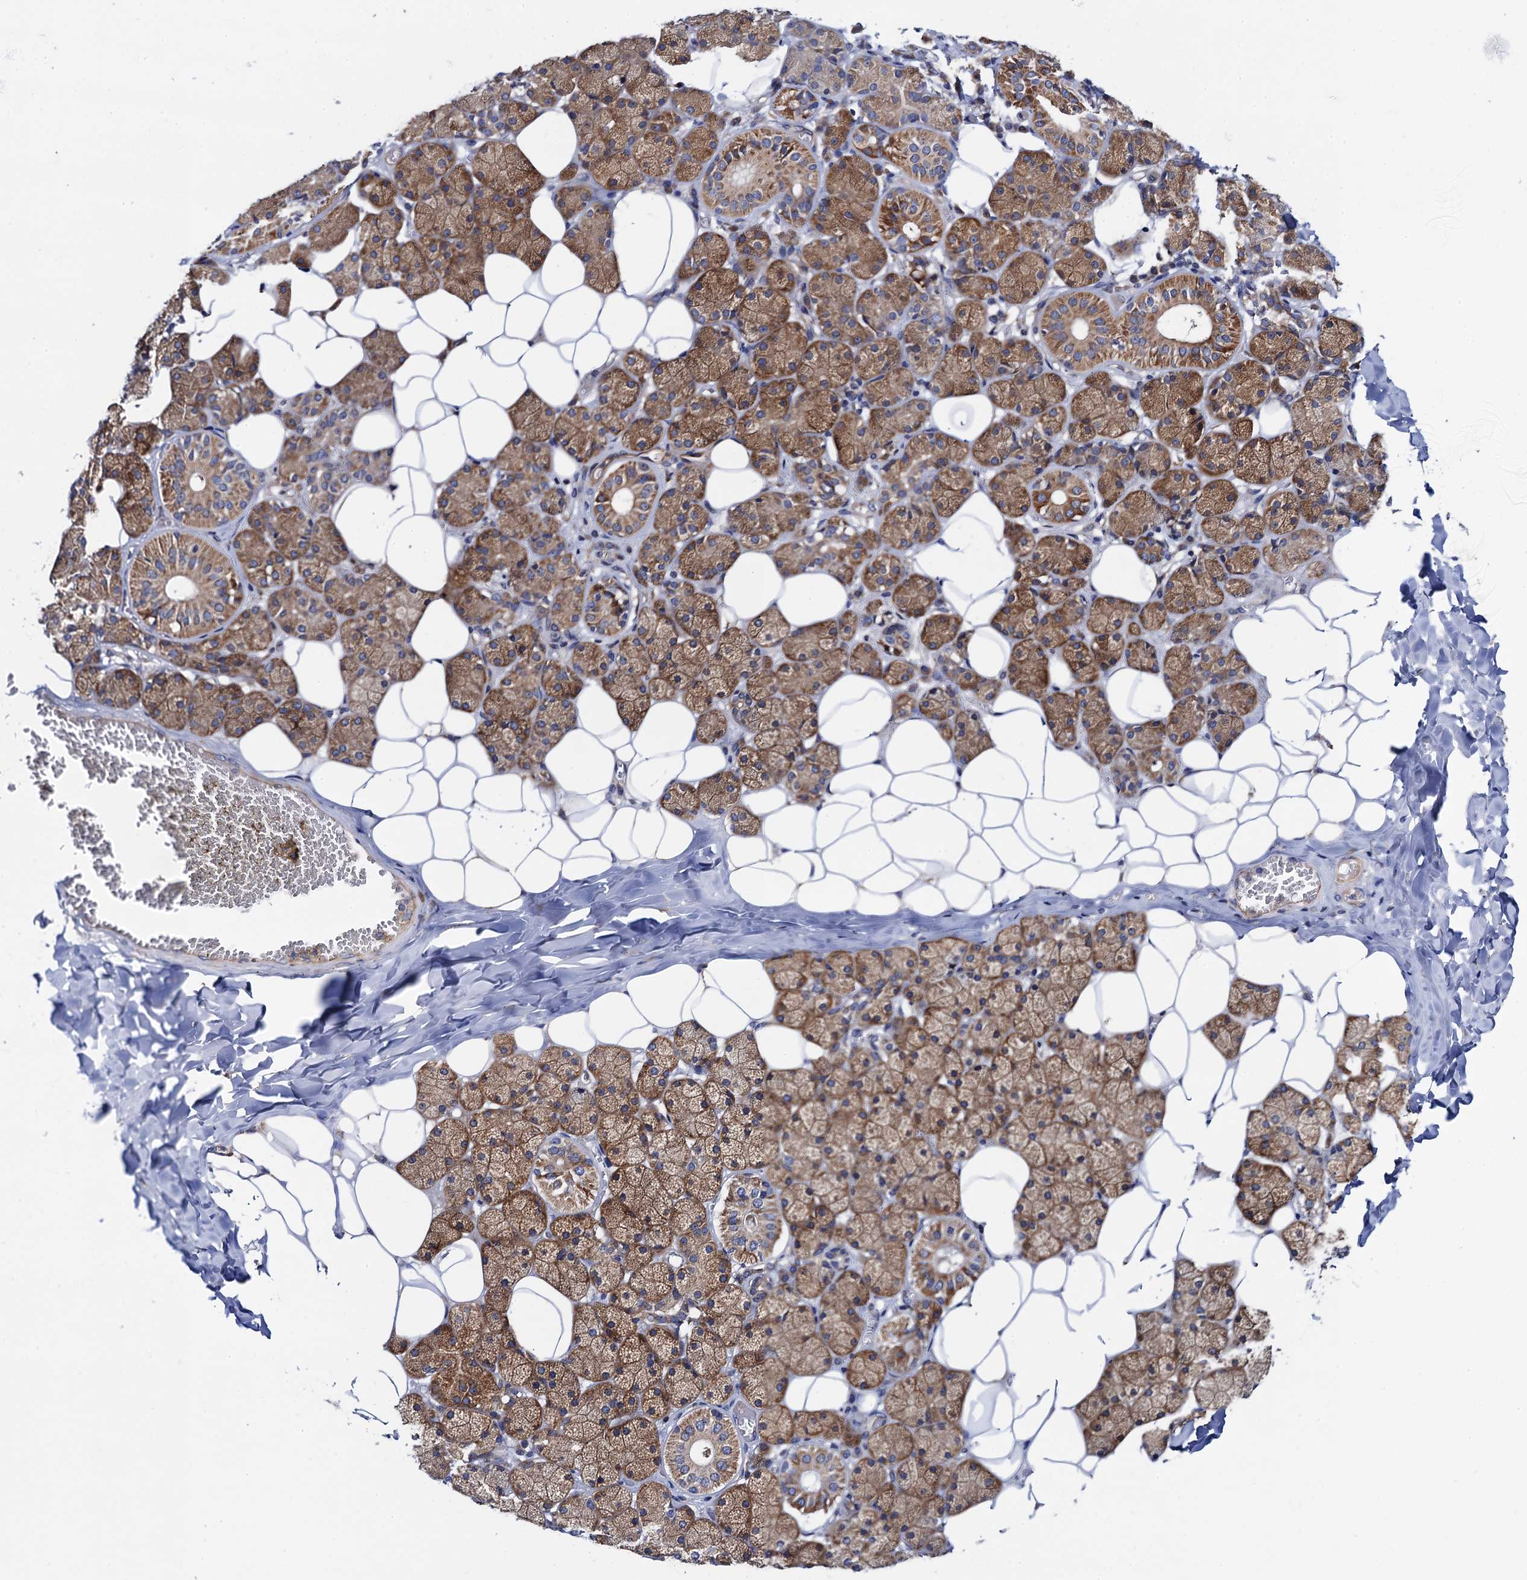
{"staining": {"intensity": "moderate", "quantity": ">75%", "location": "cytoplasmic/membranous"}, "tissue": "salivary gland", "cell_type": "Glandular cells", "image_type": "normal", "snomed": [{"axis": "morphology", "description": "Normal tissue, NOS"}, {"axis": "topography", "description": "Salivary gland"}], "caption": "Protein staining reveals moderate cytoplasmic/membranous positivity in about >75% of glandular cells in unremarkable salivary gland.", "gene": "MRPL48", "patient": {"sex": "female", "age": 33}}